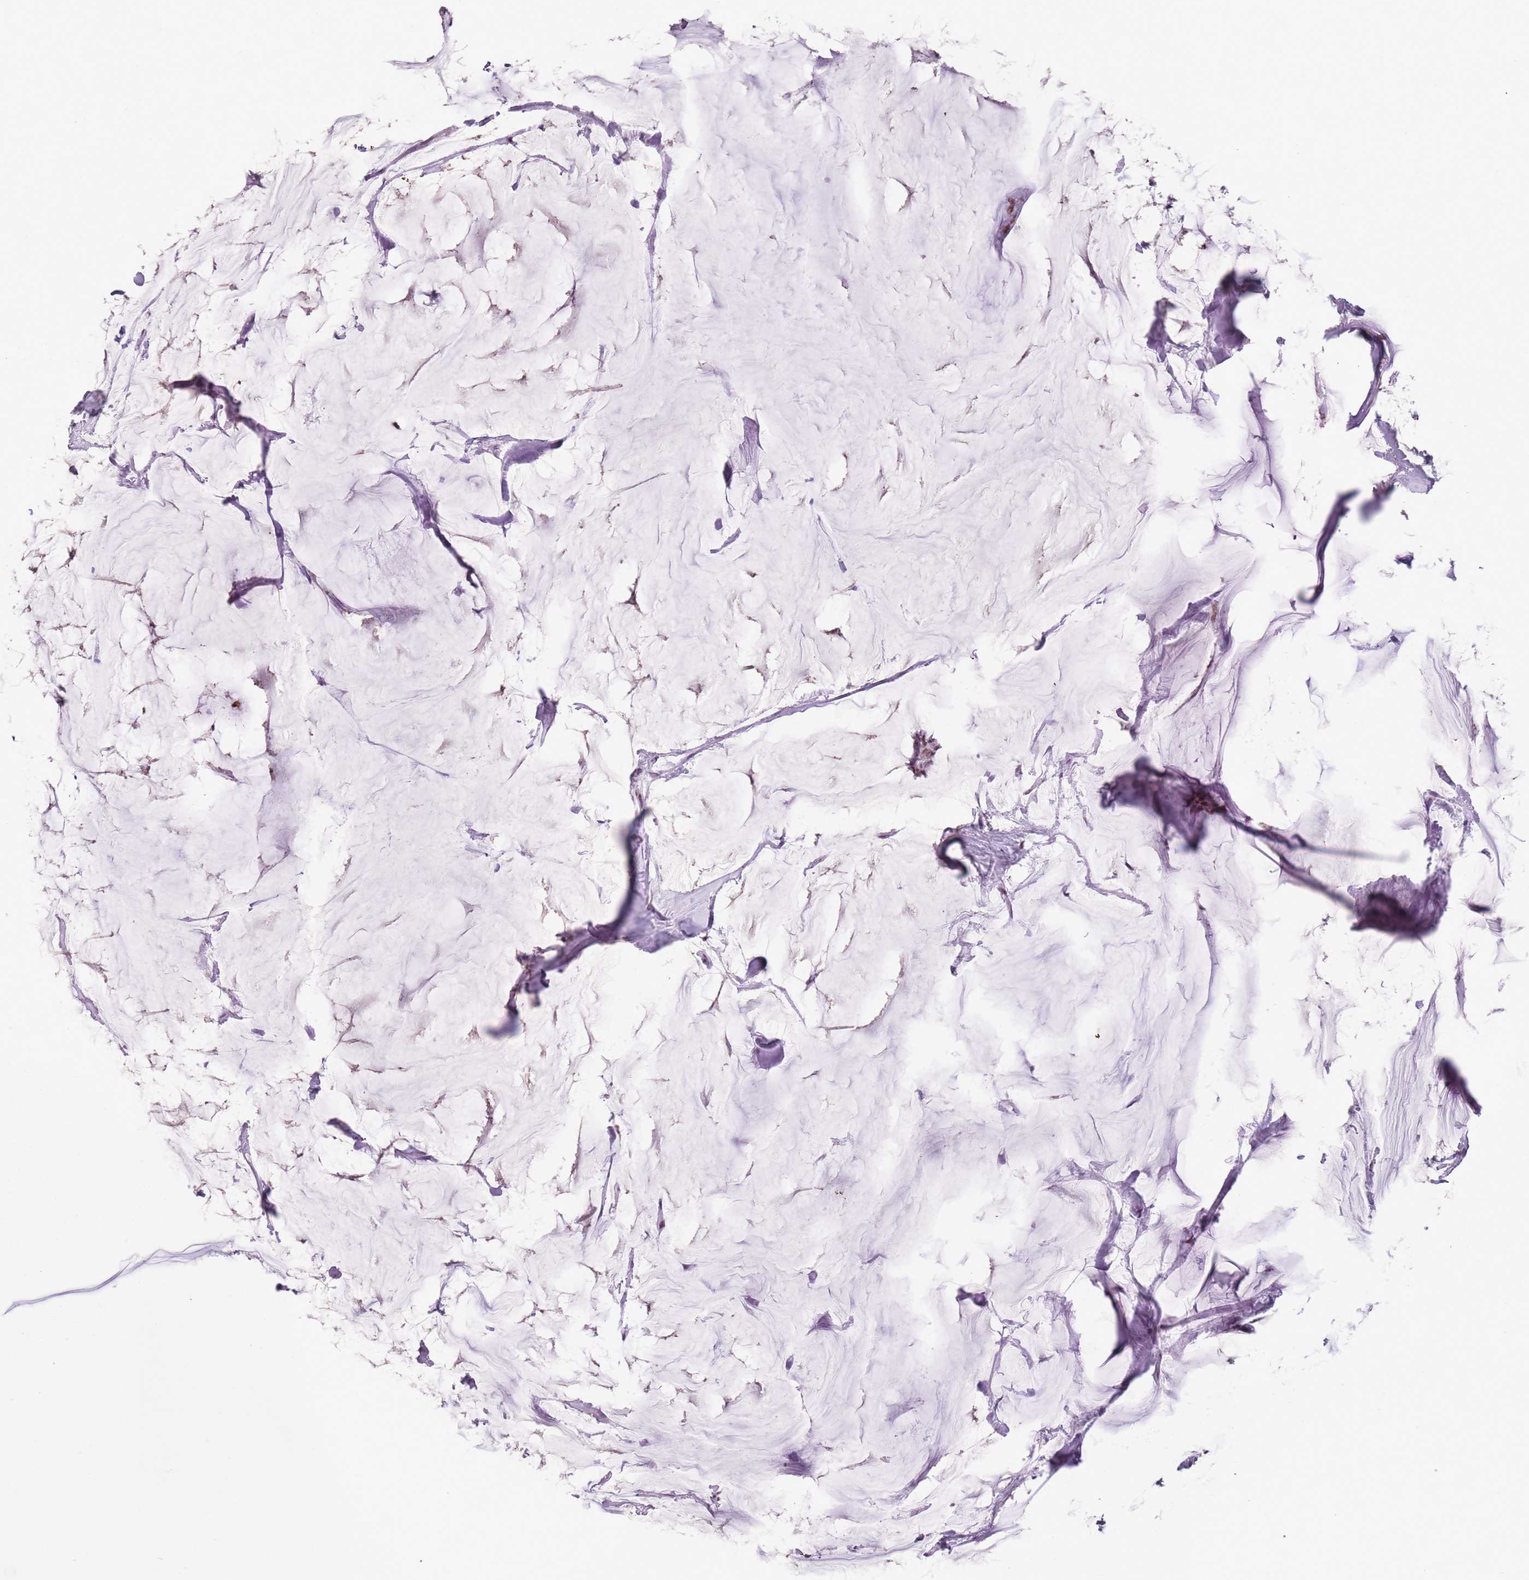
{"staining": {"intensity": "moderate", "quantity": ">75%", "location": "nuclear"}, "tissue": "breast cancer", "cell_type": "Tumor cells", "image_type": "cancer", "snomed": [{"axis": "morphology", "description": "Duct carcinoma"}, {"axis": "topography", "description": "Breast"}], "caption": "Tumor cells demonstrate medium levels of moderate nuclear positivity in about >75% of cells in breast cancer. (Brightfield microscopy of DAB IHC at high magnification).", "gene": "FAM104B", "patient": {"sex": "female", "age": 93}}